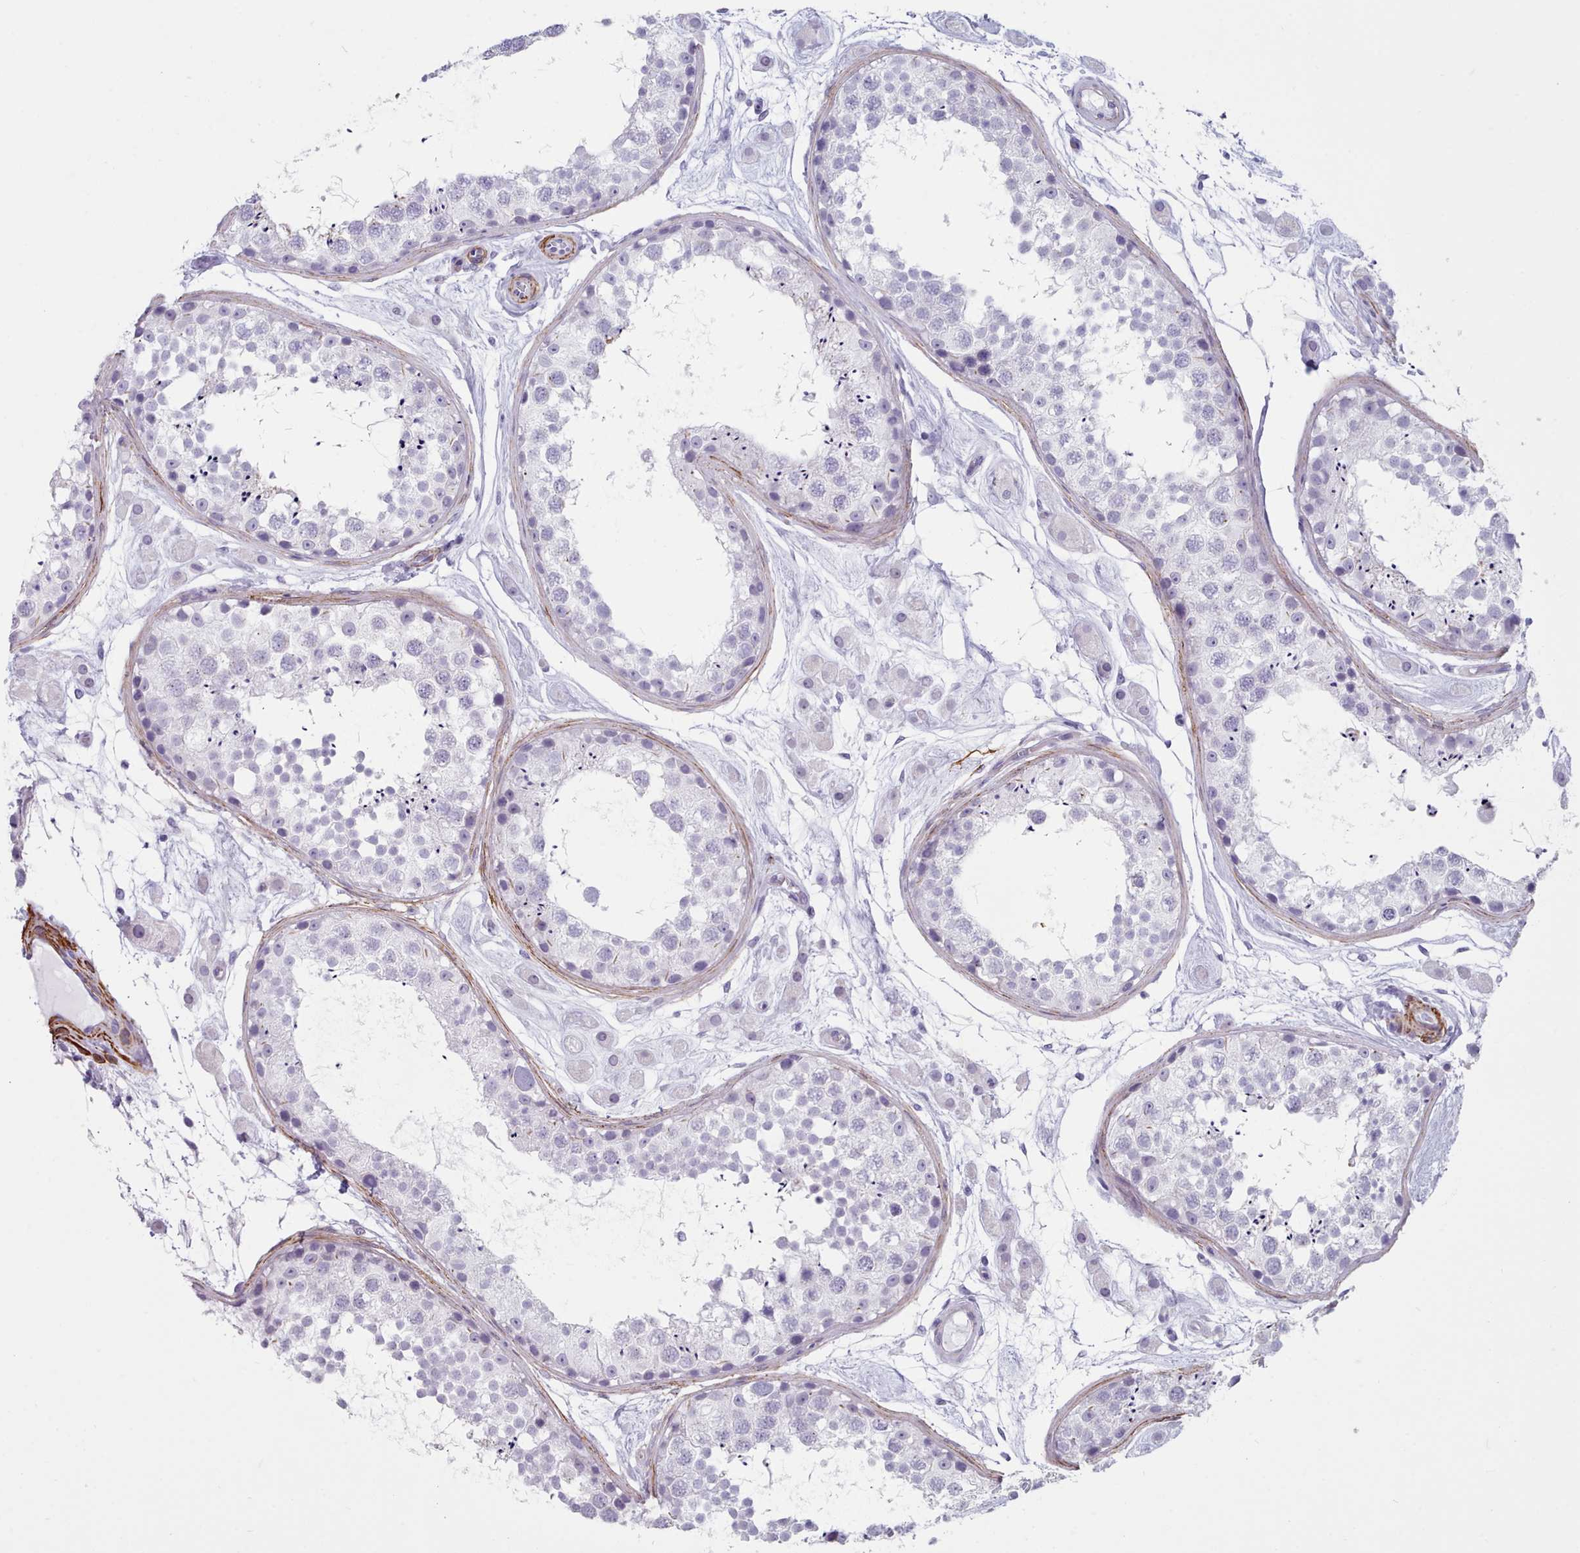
{"staining": {"intensity": "negative", "quantity": "none", "location": "none"}, "tissue": "testis", "cell_type": "Cells in seminiferous ducts", "image_type": "normal", "snomed": [{"axis": "morphology", "description": "Normal tissue, NOS"}, {"axis": "topography", "description": "Testis"}], "caption": "This is an immunohistochemistry photomicrograph of unremarkable human testis. There is no expression in cells in seminiferous ducts.", "gene": "FPGS", "patient": {"sex": "male", "age": 25}}